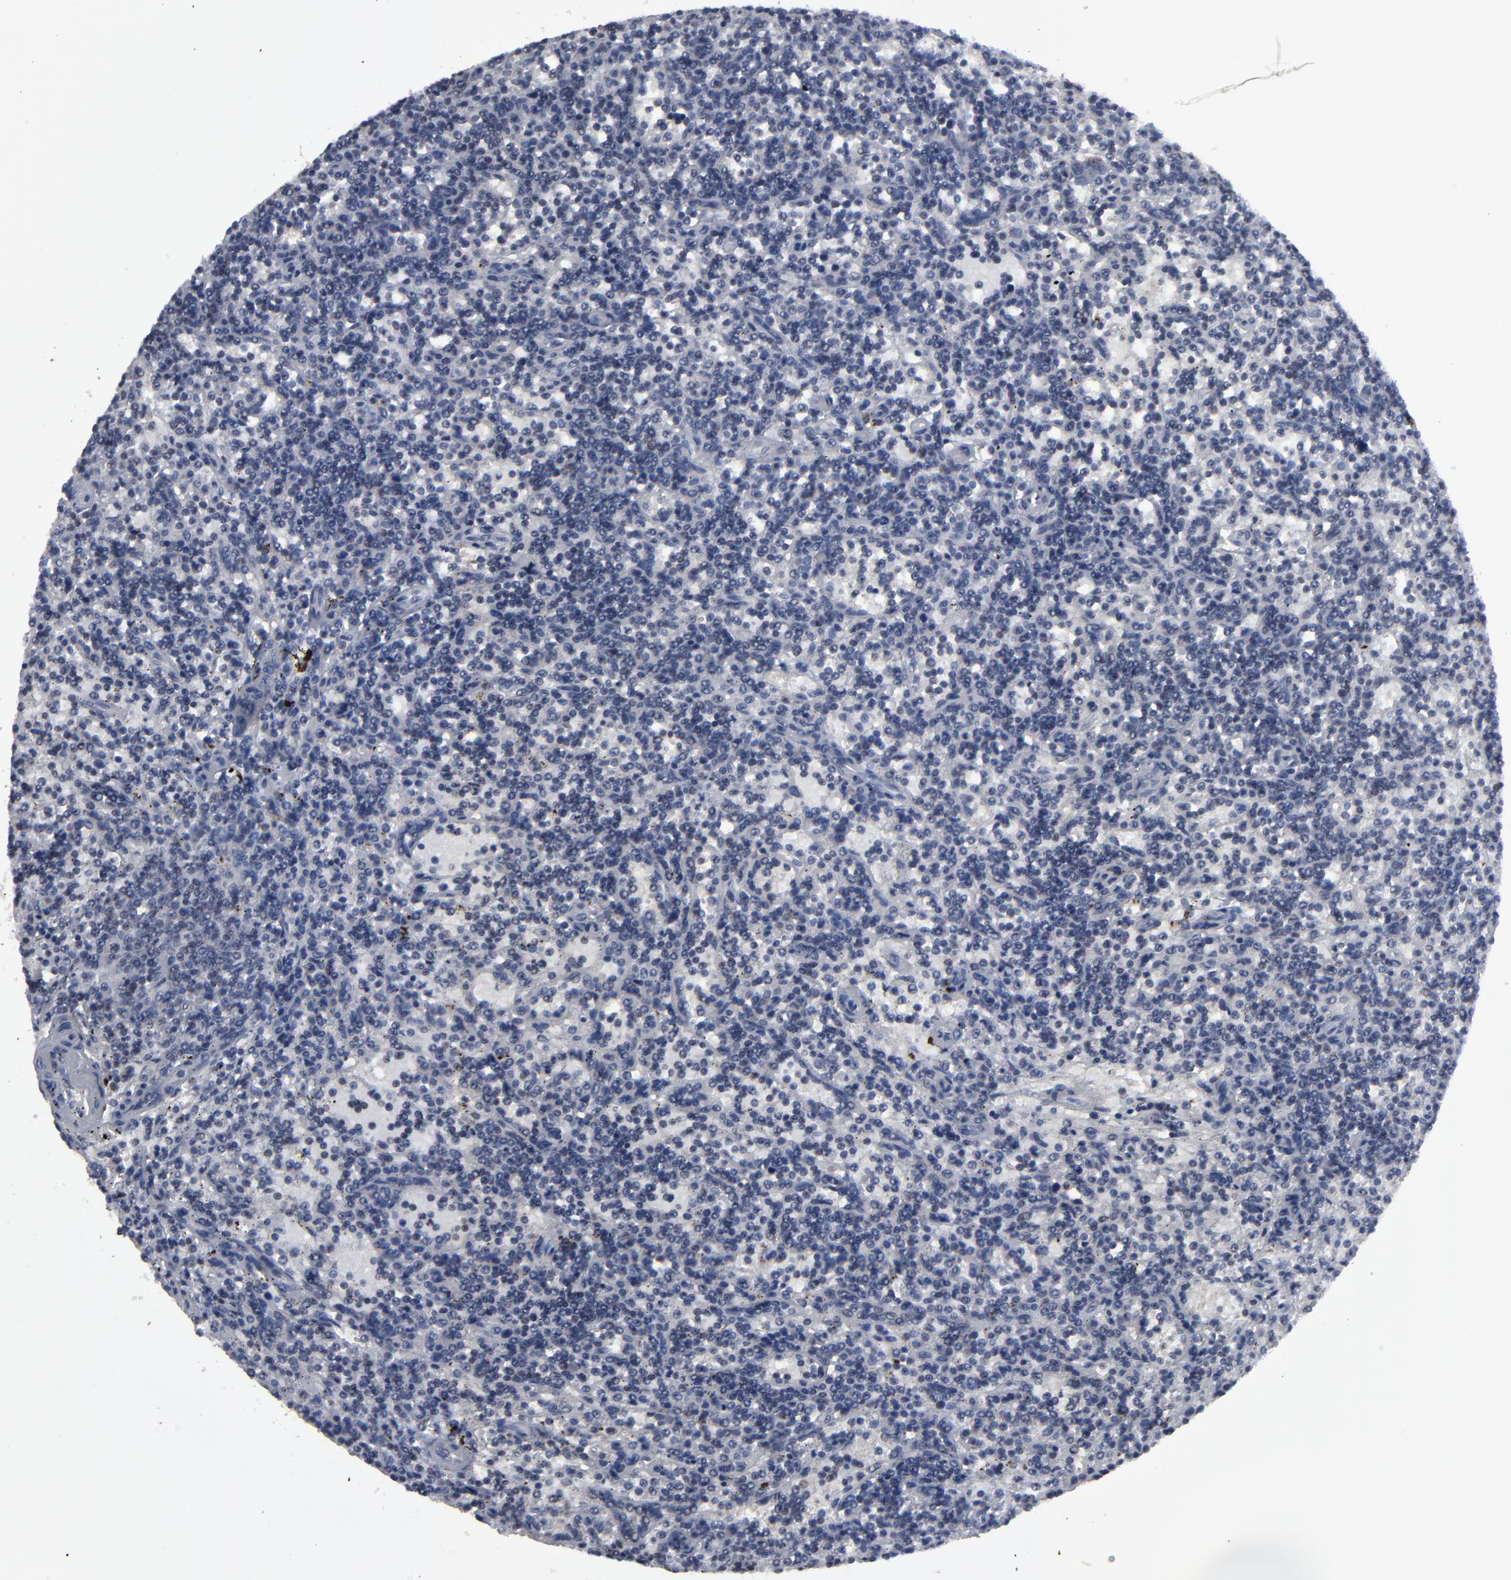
{"staining": {"intensity": "negative", "quantity": "none", "location": "none"}, "tissue": "lymphoma", "cell_type": "Tumor cells", "image_type": "cancer", "snomed": [{"axis": "morphology", "description": "Malignant lymphoma, non-Hodgkin's type, Low grade"}, {"axis": "topography", "description": "Spleen"}], "caption": "A histopathology image of low-grade malignant lymphoma, non-Hodgkin's type stained for a protein exhibits no brown staining in tumor cells. The staining is performed using DAB (3,3'-diaminobenzidine) brown chromogen with nuclei counter-stained in using hematoxylin.", "gene": "SSRP1", "patient": {"sex": "male", "age": 73}}